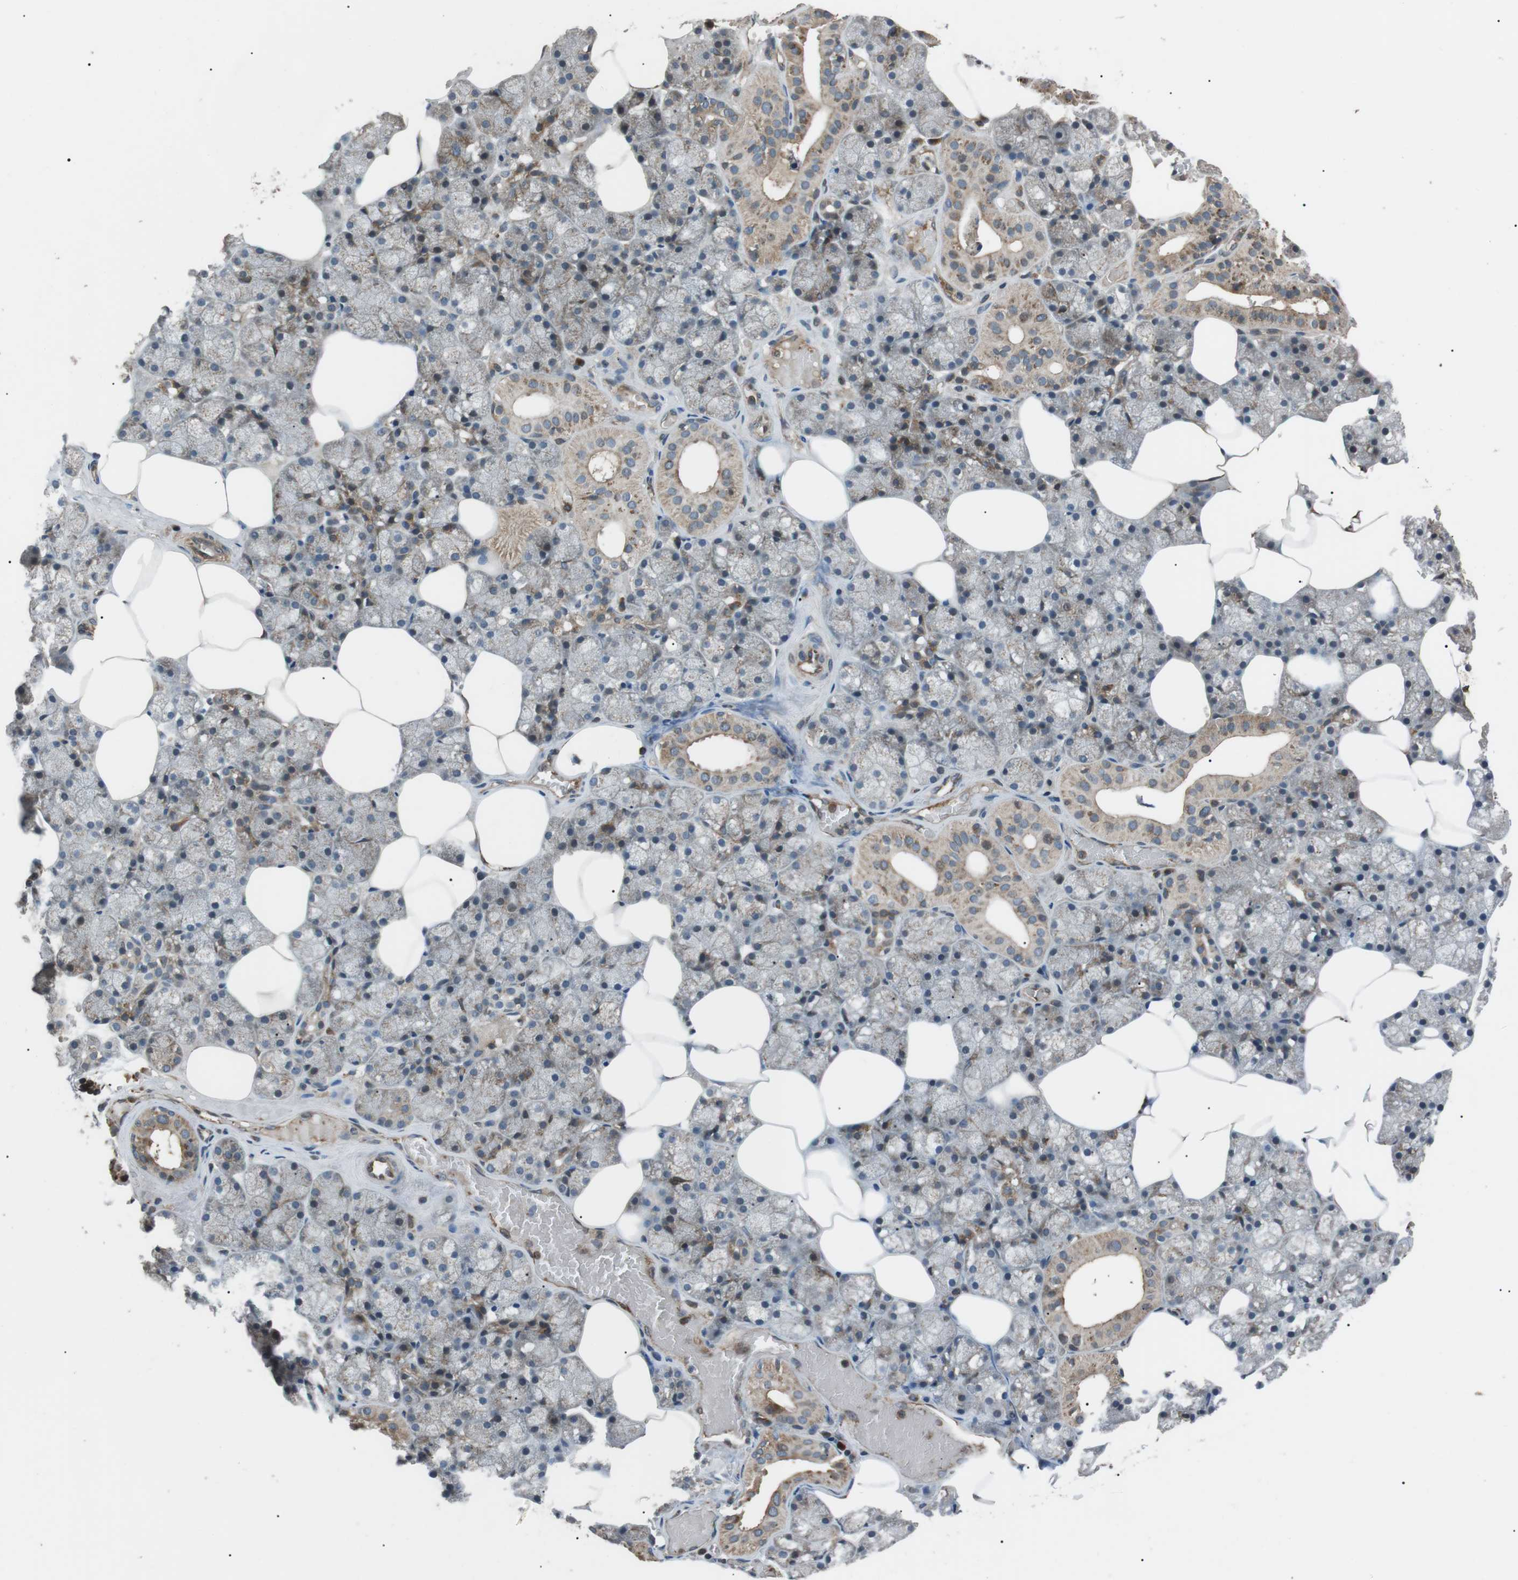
{"staining": {"intensity": "moderate", "quantity": "25%-75%", "location": "cytoplasmic/membranous"}, "tissue": "salivary gland", "cell_type": "Glandular cells", "image_type": "normal", "snomed": [{"axis": "morphology", "description": "Normal tissue, NOS"}, {"axis": "topography", "description": "Salivary gland"}], "caption": "DAB (3,3'-diaminobenzidine) immunohistochemical staining of benign salivary gland displays moderate cytoplasmic/membranous protein positivity in approximately 25%-75% of glandular cells.", "gene": "GPR161", "patient": {"sex": "male", "age": 62}}